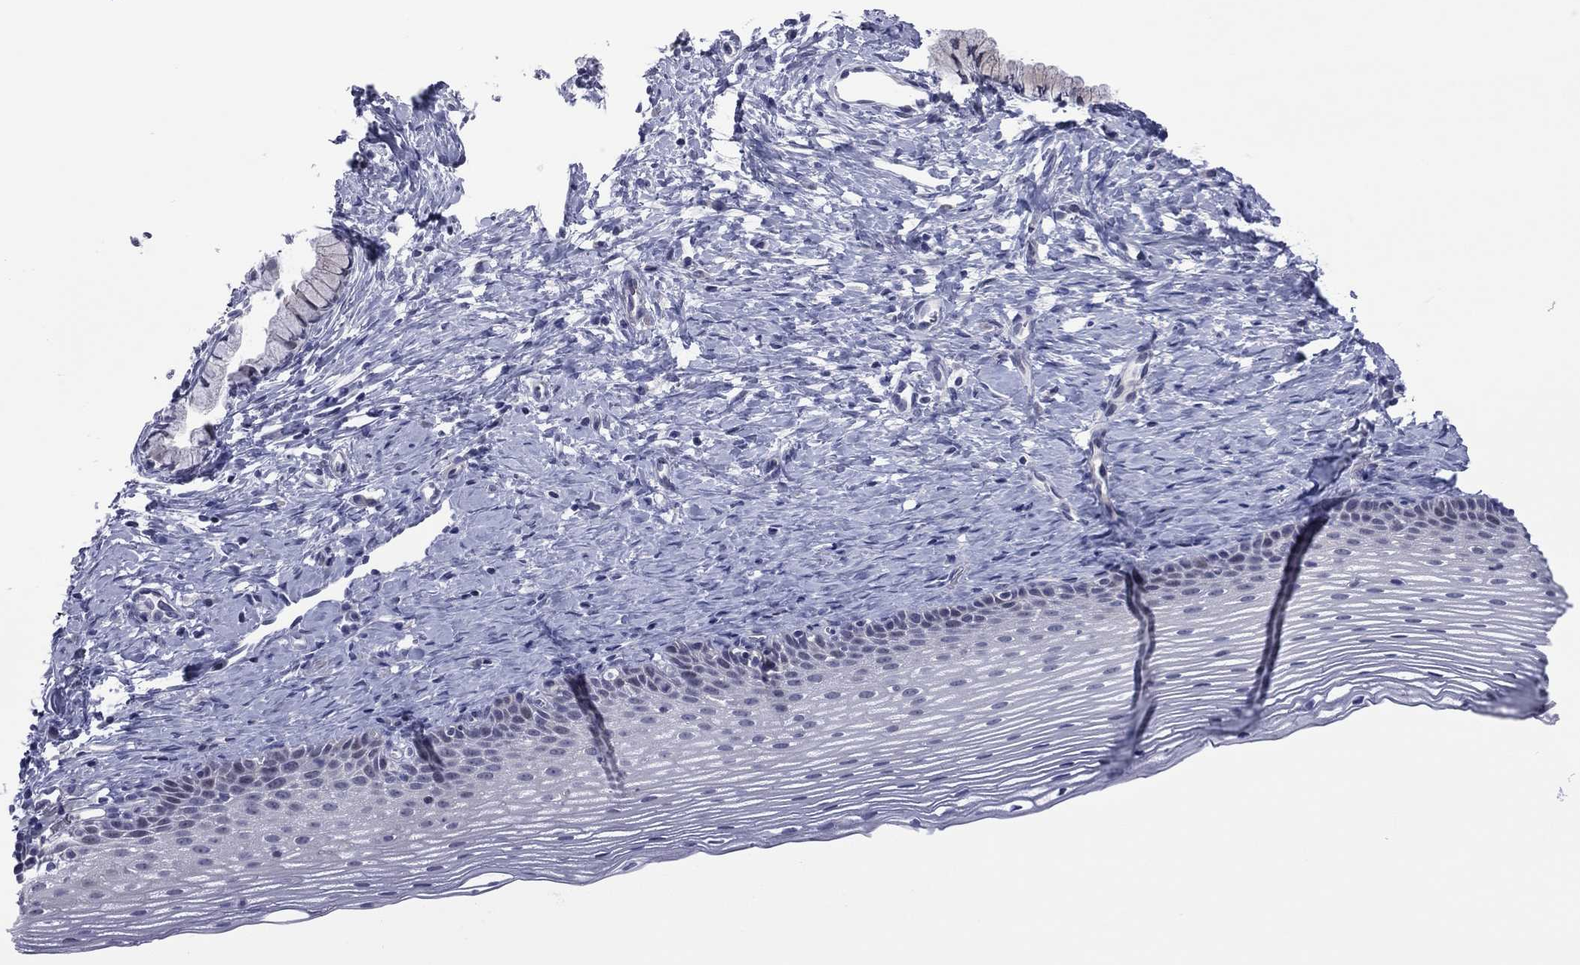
{"staining": {"intensity": "negative", "quantity": "none", "location": "none"}, "tissue": "cervix", "cell_type": "Glandular cells", "image_type": "normal", "snomed": [{"axis": "morphology", "description": "Normal tissue, NOS"}, {"axis": "topography", "description": "Cervix"}], "caption": "Human cervix stained for a protein using immunohistochemistry (IHC) reveals no expression in glandular cells.", "gene": "POU5F2", "patient": {"sex": "female", "age": 39}}